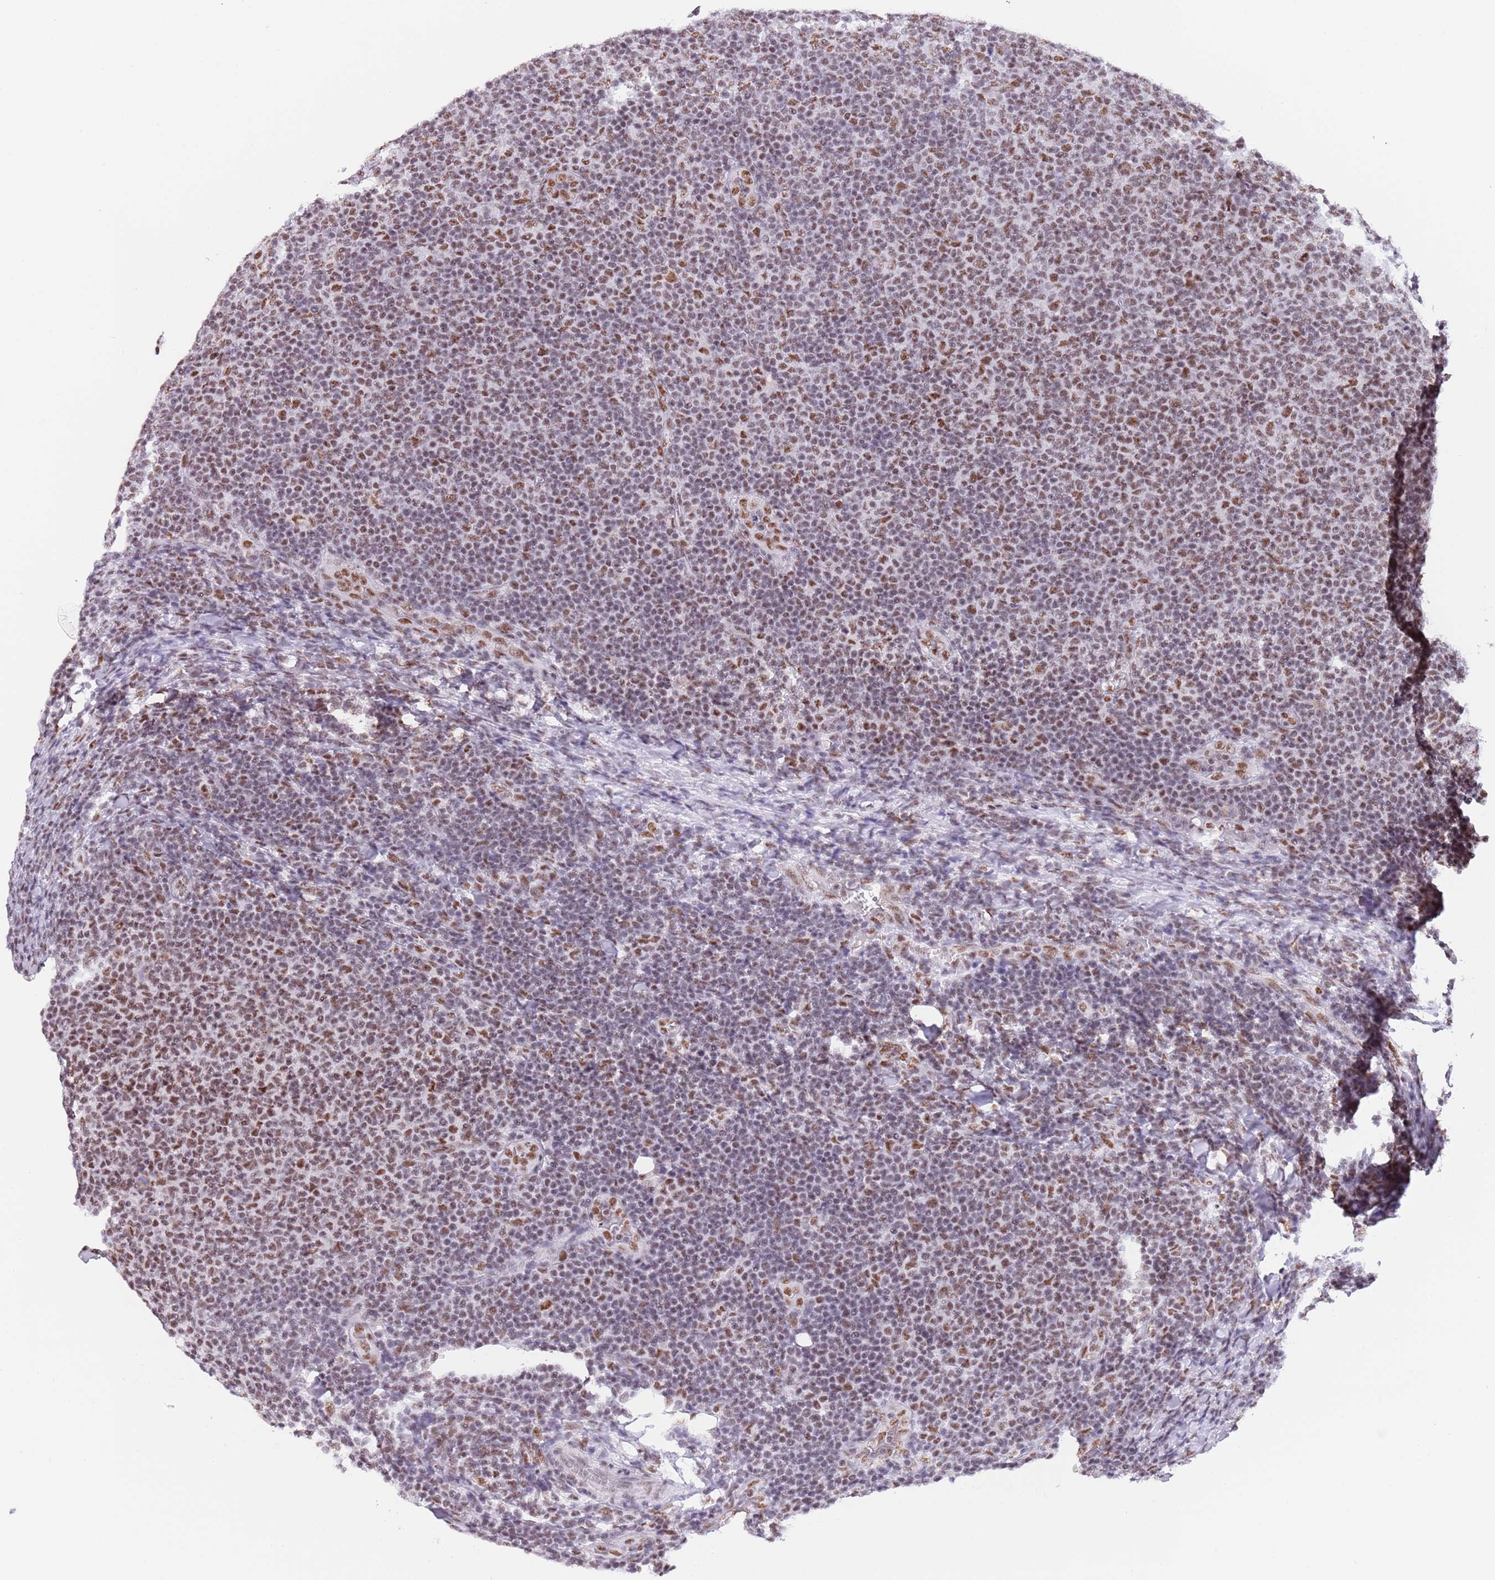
{"staining": {"intensity": "moderate", "quantity": "25%-75%", "location": "nuclear"}, "tissue": "lymphoma", "cell_type": "Tumor cells", "image_type": "cancer", "snomed": [{"axis": "morphology", "description": "Malignant lymphoma, non-Hodgkin's type, Low grade"}, {"axis": "topography", "description": "Lymph node"}], "caption": "Moderate nuclear expression is seen in about 25%-75% of tumor cells in lymphoma.", "gene": "SF3A2", "patient": {"sex": "male", "age": 66}}